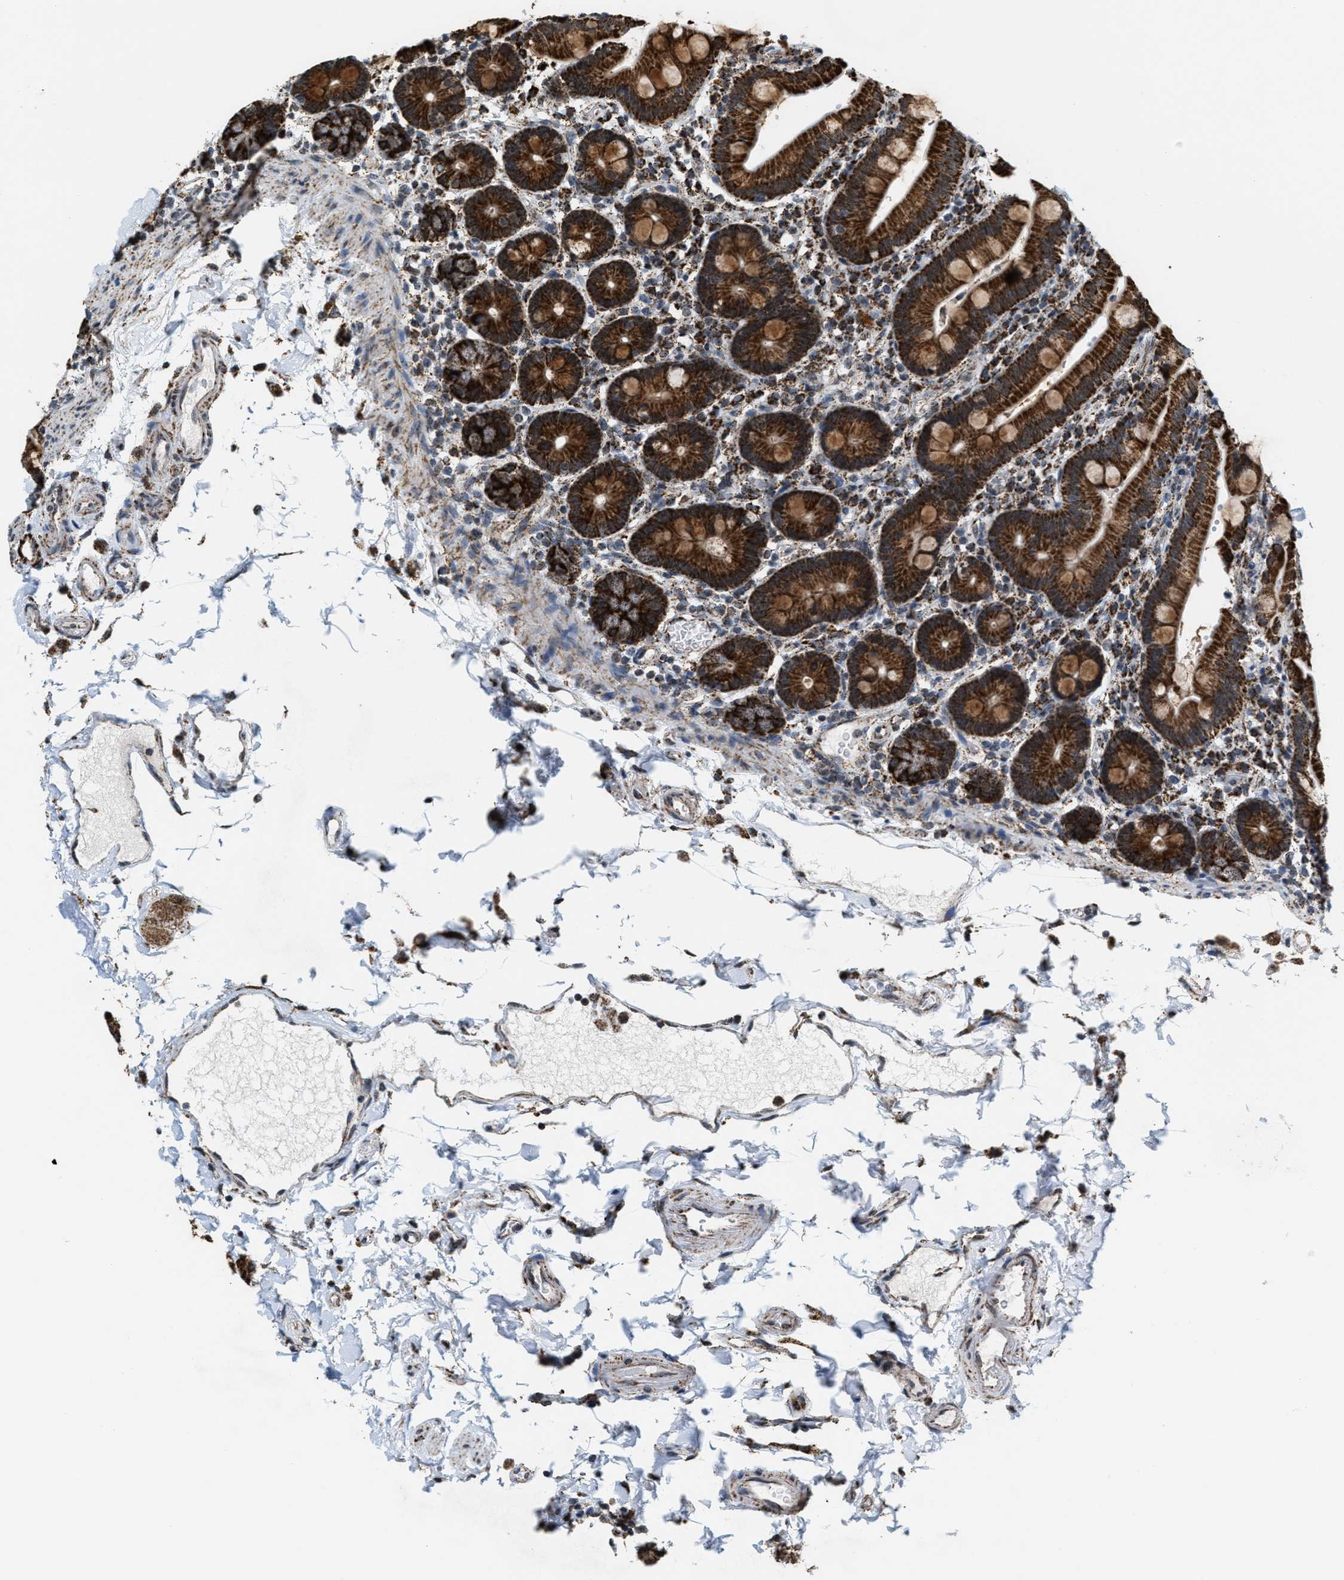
{"staining": {"intensity": "strong", "quantity": ">75%", "location": "cytoplasmic/membranous"}, "tissue": "duodenum", "cell_type": "Glandular cells", "image_type": "normal", "snomed": [{"axis": "morphology", "description": "Normal tissue, NOS"}, {"axis": "topography", "description": "Small intestine, NOS"}], "caption": "Immunohistochemistry (IHC) of benign human duodenum shows high levels of strong cytoplasmic/membranous expression in about >75% of glandular cells.", "gene": "HIBADH", "patient": {"sex": "female", "age": 71}}